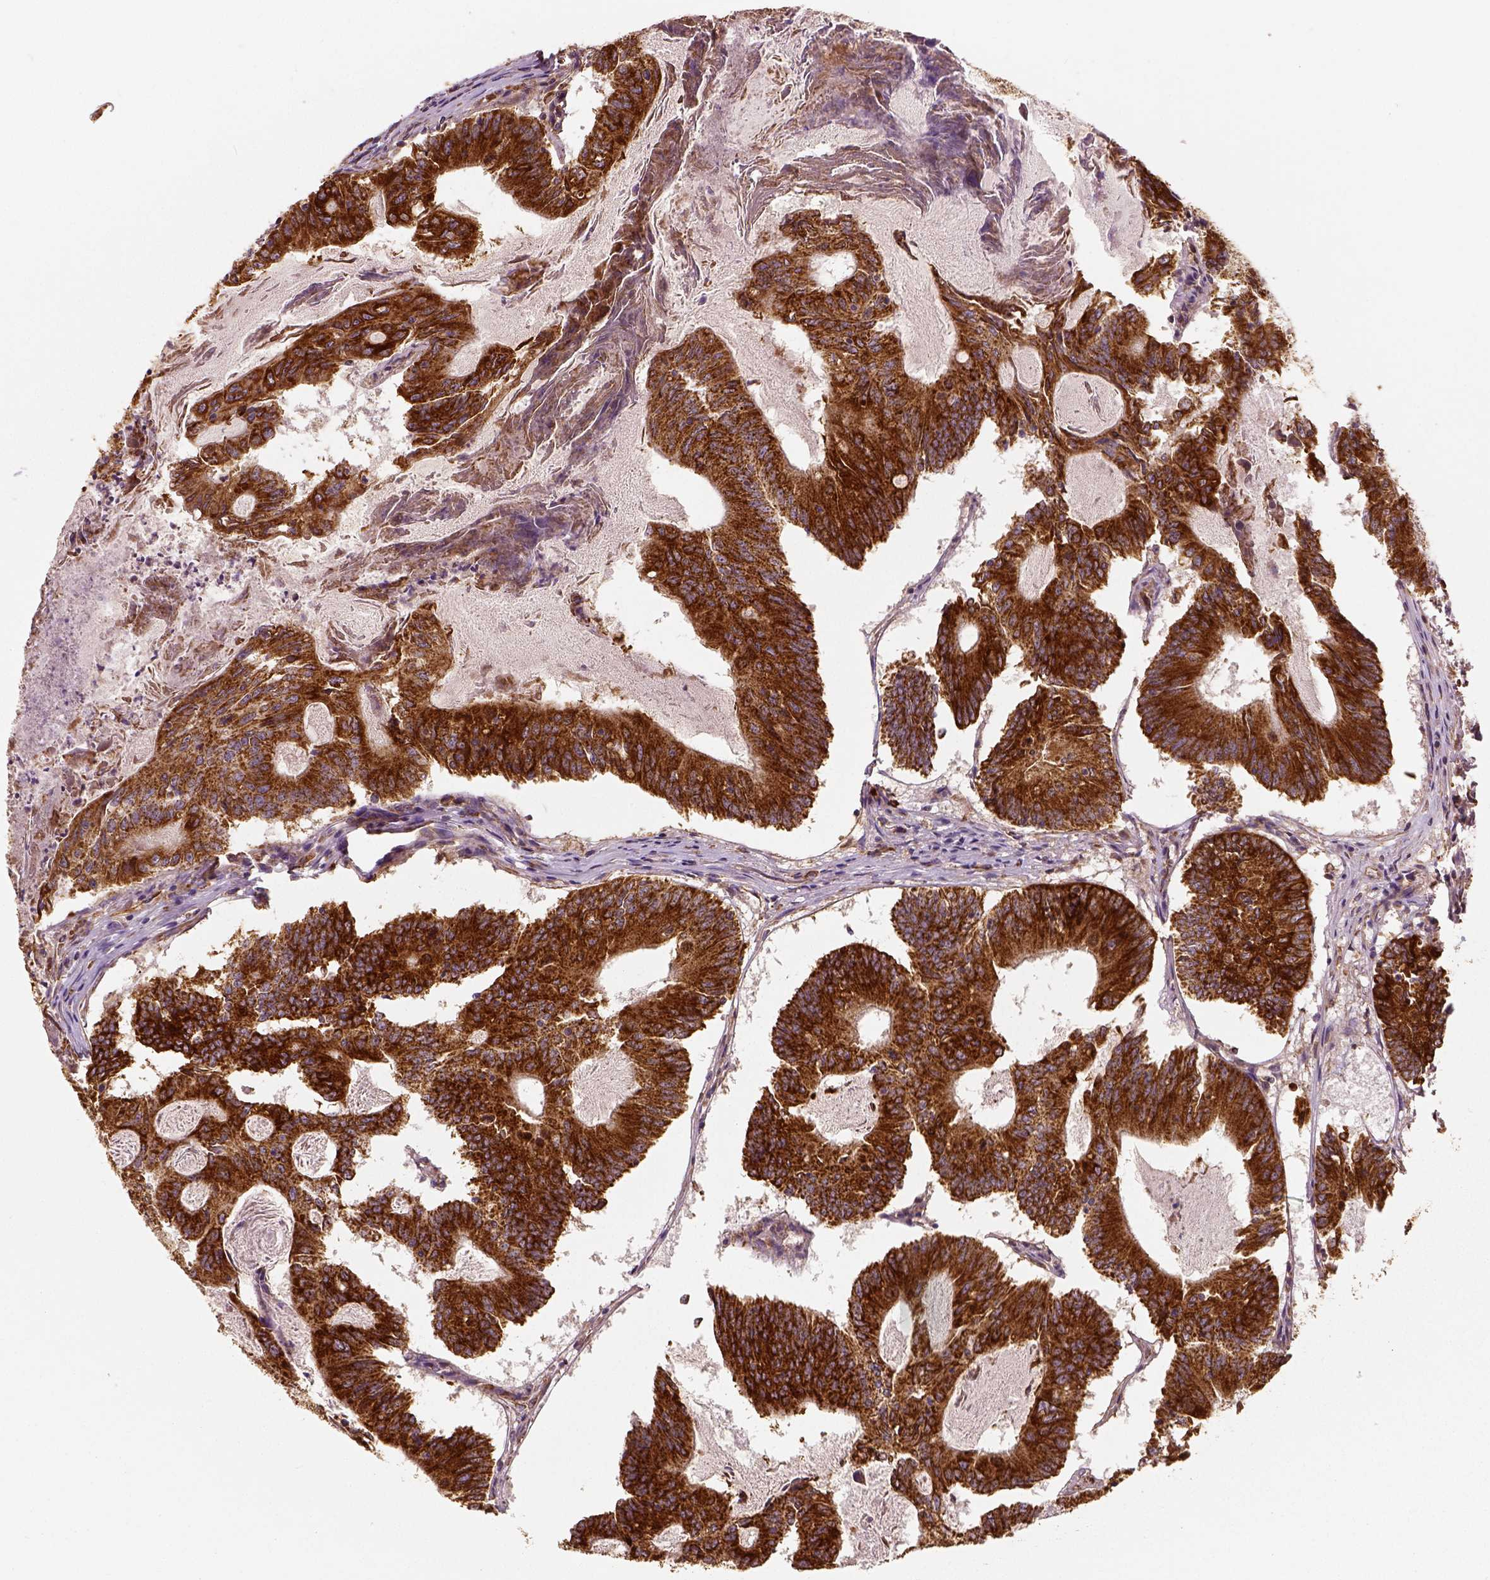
{"staining": {"intensity": "strong", "quantity": ">75%", "location": "cytoplasmic/membranous"}, "tissue": "colorectal cancer", "cell_type": "Tumor cells", "image_type": "cancer", "snomed": [{"axis": "morphology", "description": "Adenocarcinoma, NOS"}, {"axis": "topography", "description": "Colon"}], "caption": "IHC (DAB) staining of human colorectal cancer (adenocarcinoma) demonstrates strong cytoplasmic/membranous protein positivity in approximately >75% of tumor cells.", "gene": "PGAM5", "patient": {"sex": "female", "age": 70}}